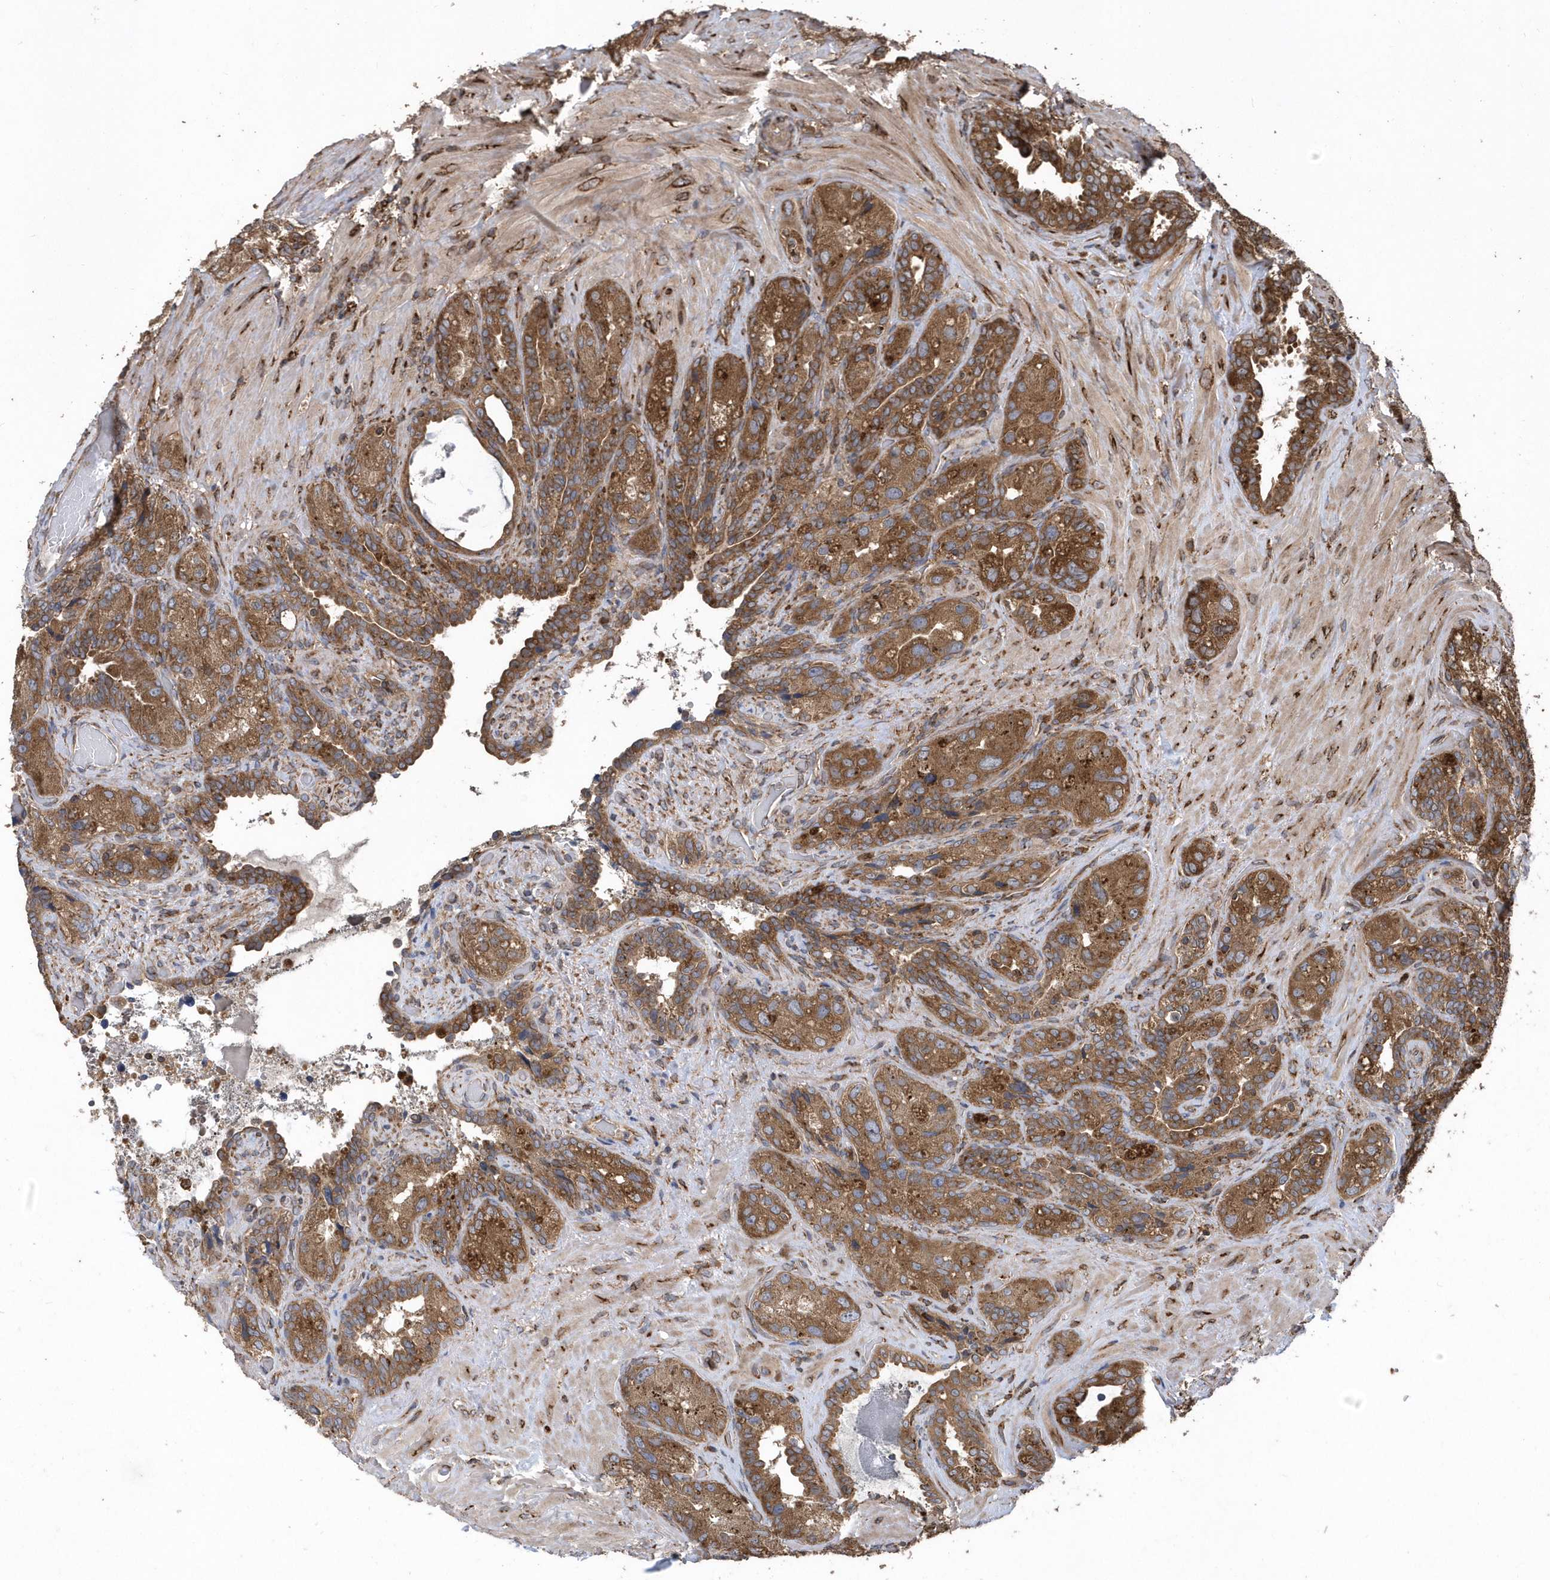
{"staining": {"intensity": "moderate", "quantity": ">75%", "location": "cytoplasmic/membranous"}, "tissue": "seminal vesicle", "cell_type": "Glandular cells", "image_type": "normal", "snomed": [{"axis": "morphology", "description": "Normal tissue, NOS"}, {"axis": "topography", "description": "Seminal veicle"}, {"axis": "topography", "description": "Peripheral nerve tissue"}], "caption": "Protein expression analysis of benign human seminal vesicle reveals moderate cytoplasmic/membranous expression in about >75% of glandular cells.", "gene": "WASHC5", "patient": {"sex": "male", "age": 67}}